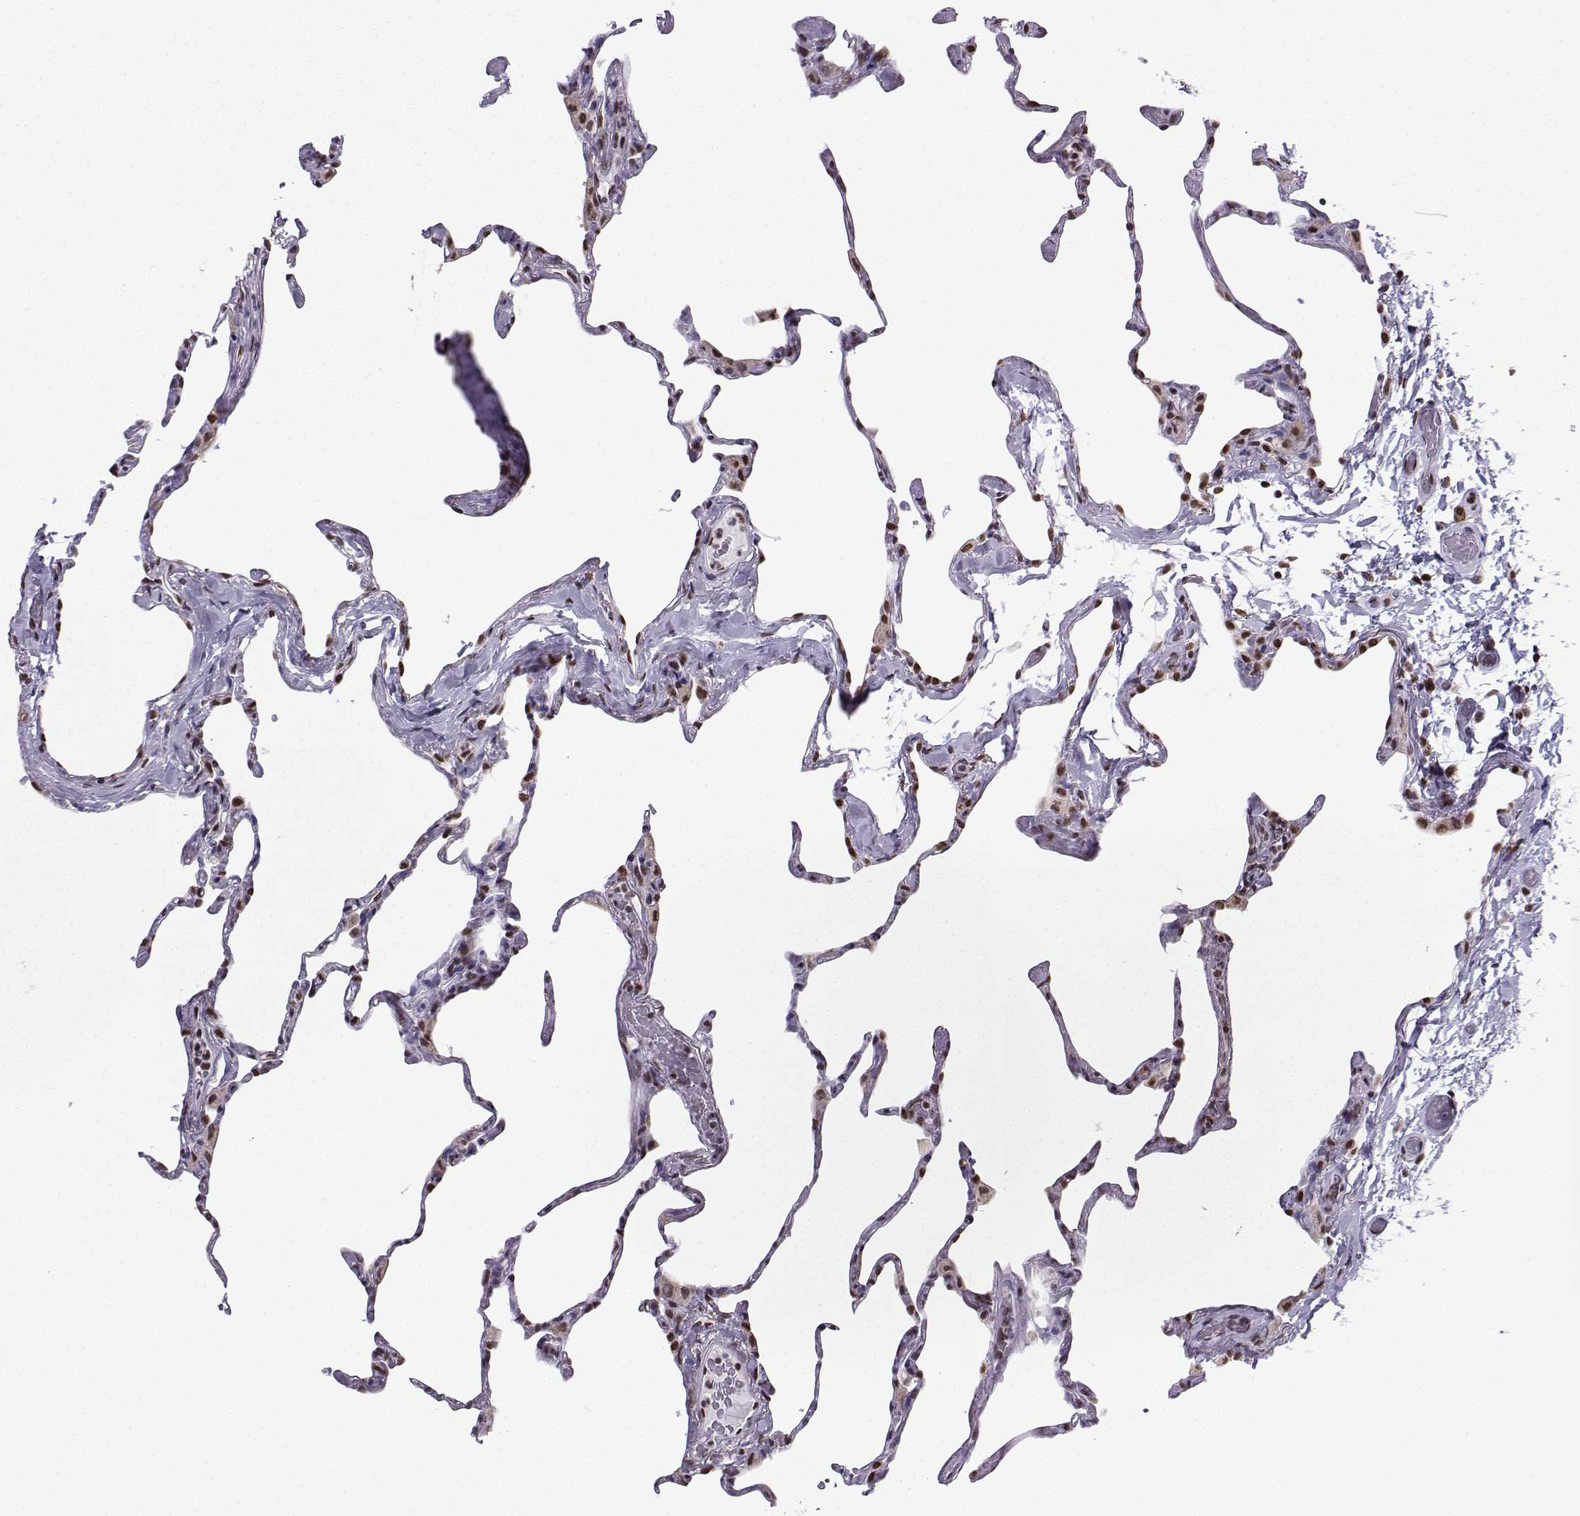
{"staining": {"intensity": "weak", "quantity": "25%-75%", "location": "nuclear"}, "tissue": "lung", "cell_type": "Alveolar cells", "image_type": "normal", "snomed": [{"axis": "morphology", "description": "Normal tissue, NOS"}, {"axis": "topography", "description": "Lung"}], "caption": "Benign lung reveals weak nuclear staining in about 25%-75% of alveolar cells.", "gene": "EZH1", "patient": {"sex": "male", "age": 65}}